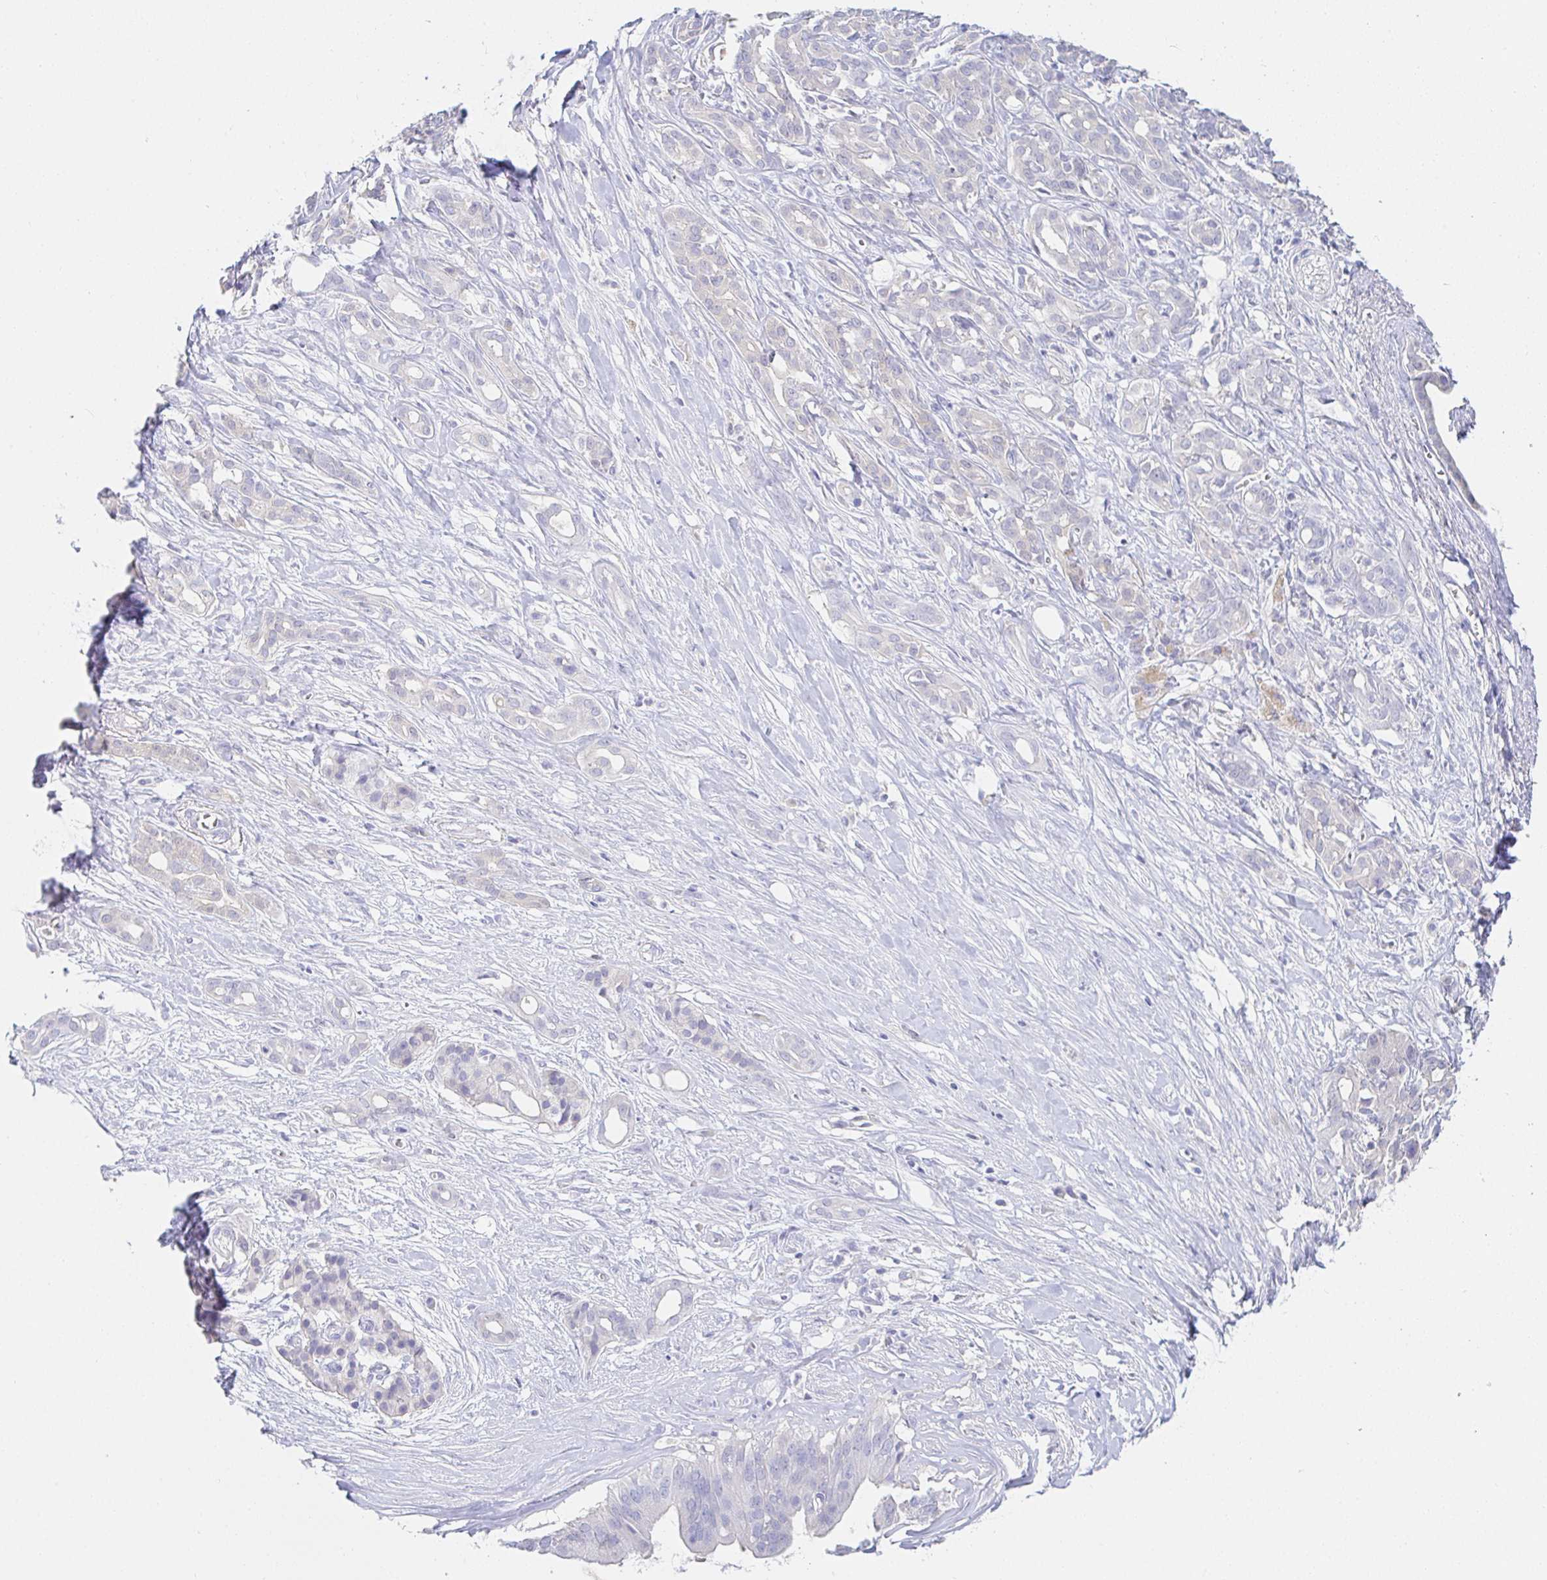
{"staining": {"intensity": "negative", "quantity": "none", "location": "none"}, "tissue": "pancreatic cancer", "cell_type": "Tumor cells", "image_type": "cancer", "snomed": [{"axis": "morphology", "description": "Adenocarcinoma, NOS"}, {"axis": "topography", "description": "Pancreas"}], "caption": "Tumor cells show no significant protein staining in pancreatic cancer.", "gene": "PDE6B", "patient": {"sex": "male", "age": 61}}